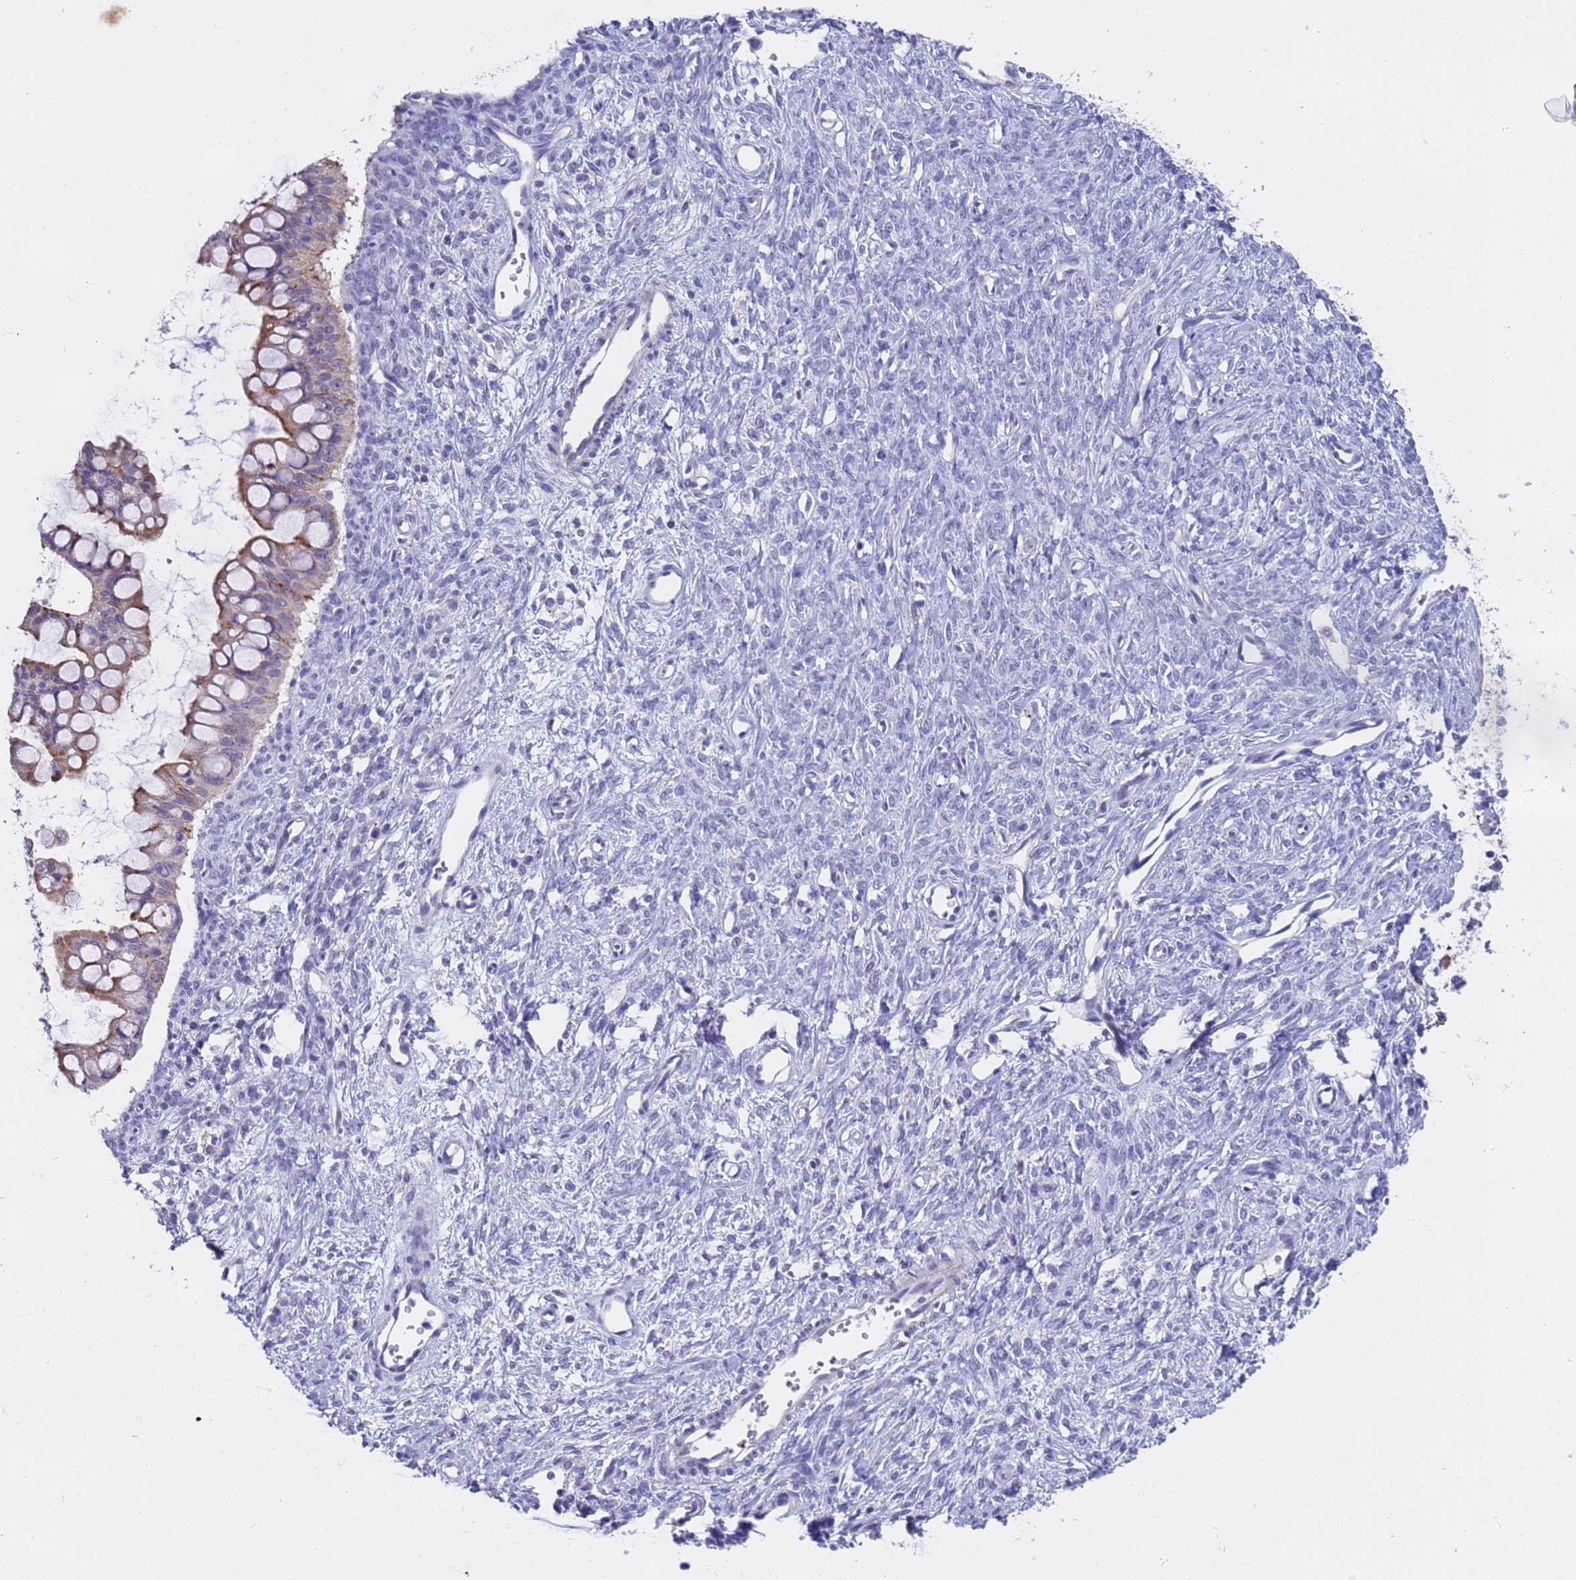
{"staining": {"intensity": "moderate", "quantity": "25%-75%", "location": "cytoplasmic/membranous"}, "tissue": "ovarian cancer", "cell_type": "Tumor cells", "image_type": "cancer", "snomed": [{"axis": "morphology", "description": "Cystadenocarcinoma, mucinous, NOS"}, {"axis": "topography", "description": "Ovary"}], "caption": "IHC of mucinous cystadenocarcinoma (ovarian) demonstrates medium levels of moderate cytoplasmic/membranous expression in about 25%-75% of tumor cells. (DAB IHC, brown staining for protein, blue staining for nuclei).", "gene": "CAPN7", "patient": {"sex": "female", "age": 73}}